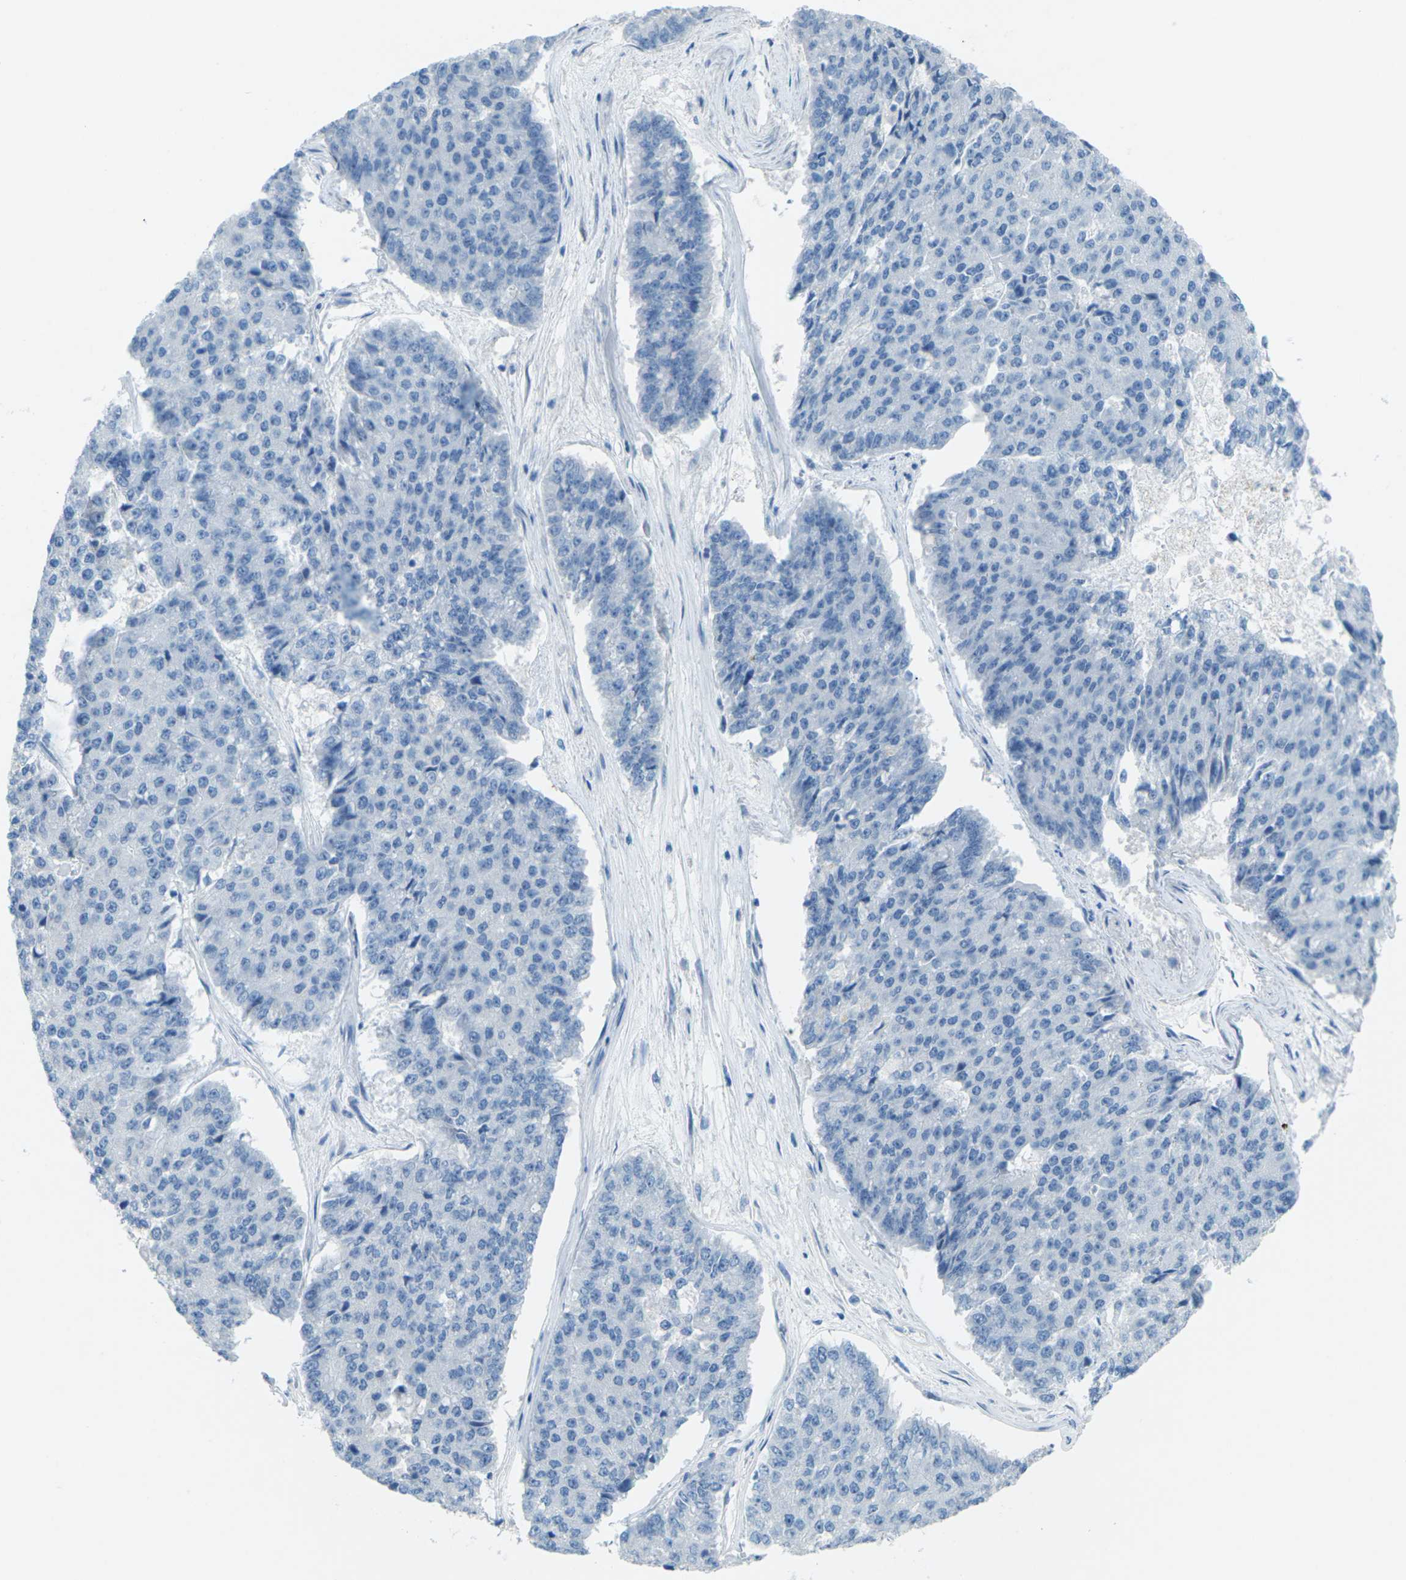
{"staining": {"intensity": "negative", "quantity": "none", "location": "none"}, "tissue": "pancreatic cancer", "cell_type": "Tumor cells", "image_type": "cancer", "snomed": [{"axis": "morphology", "description": "Adenocarcinoma, NOS"}, {"axis": "topography", "description": "Pancreas"}], "caption": "IHC histopathology image of adenocarcinoma (pancreatic) stained for a protein (brown), which reveals no staining in tumor cells.", "gene": "CDH16", "patient": {"sex": "male", "age": 50}}